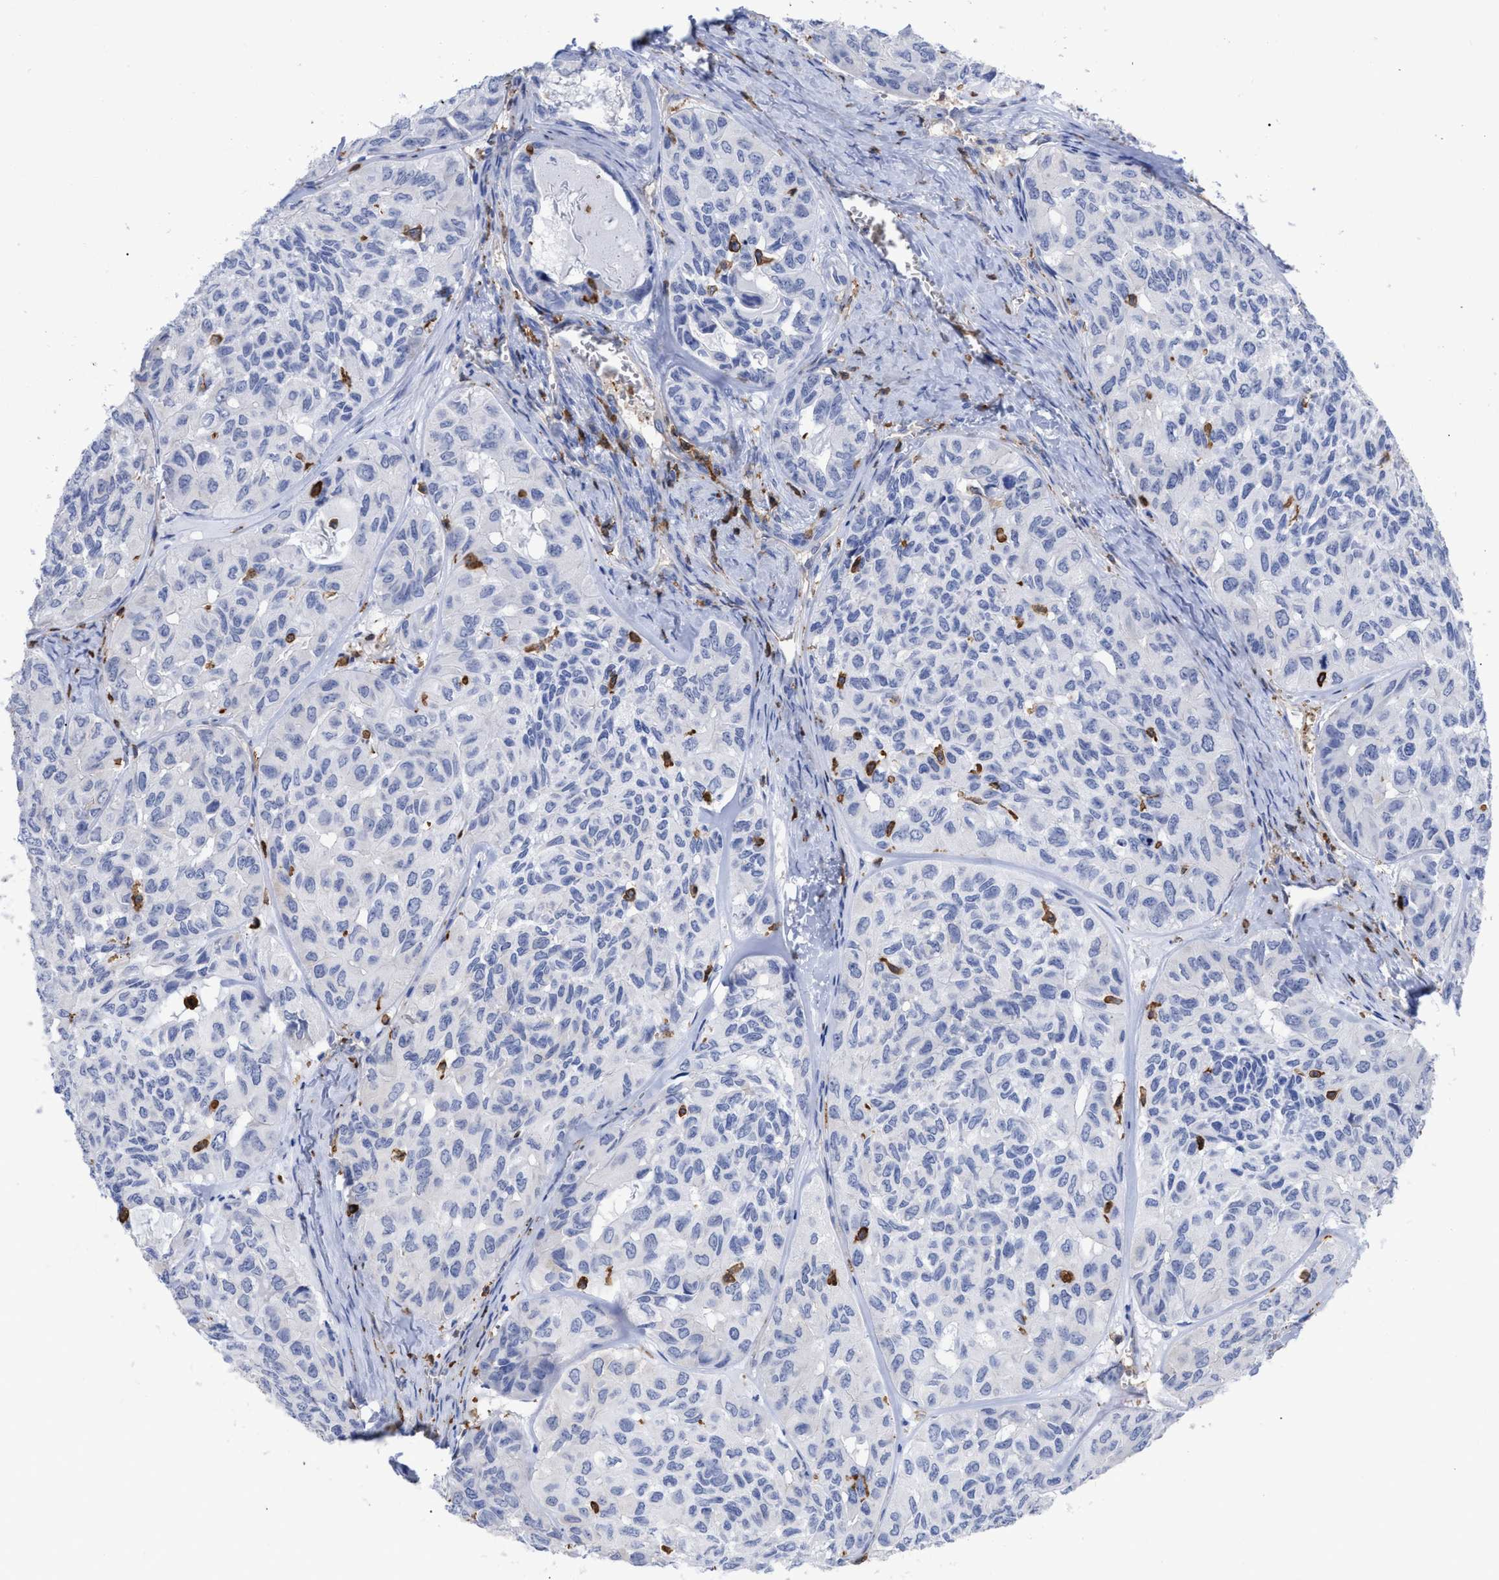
{"staining": {"intensity": "negative", "quantity": "none", "location": "none"}, "tissue": "head and neck cancer", "cell_type": "Tumor cells", "image_type": "cancer", "snomed": [{"axis": "morphology", "description": "Adenocarcinoma, NOS"}, {"axis": "topography", "description": "Salivary gland, NOS"}, {"axis": "topography", "description": "Head-Neck"}], "caption": "DAB immunohistochemical staining of head and neck cancer (adenocarcinoma) displays no significant expression in tumor cells.", "gene": "HCLS1", "patient": {"sex": "female", "age": 76}}